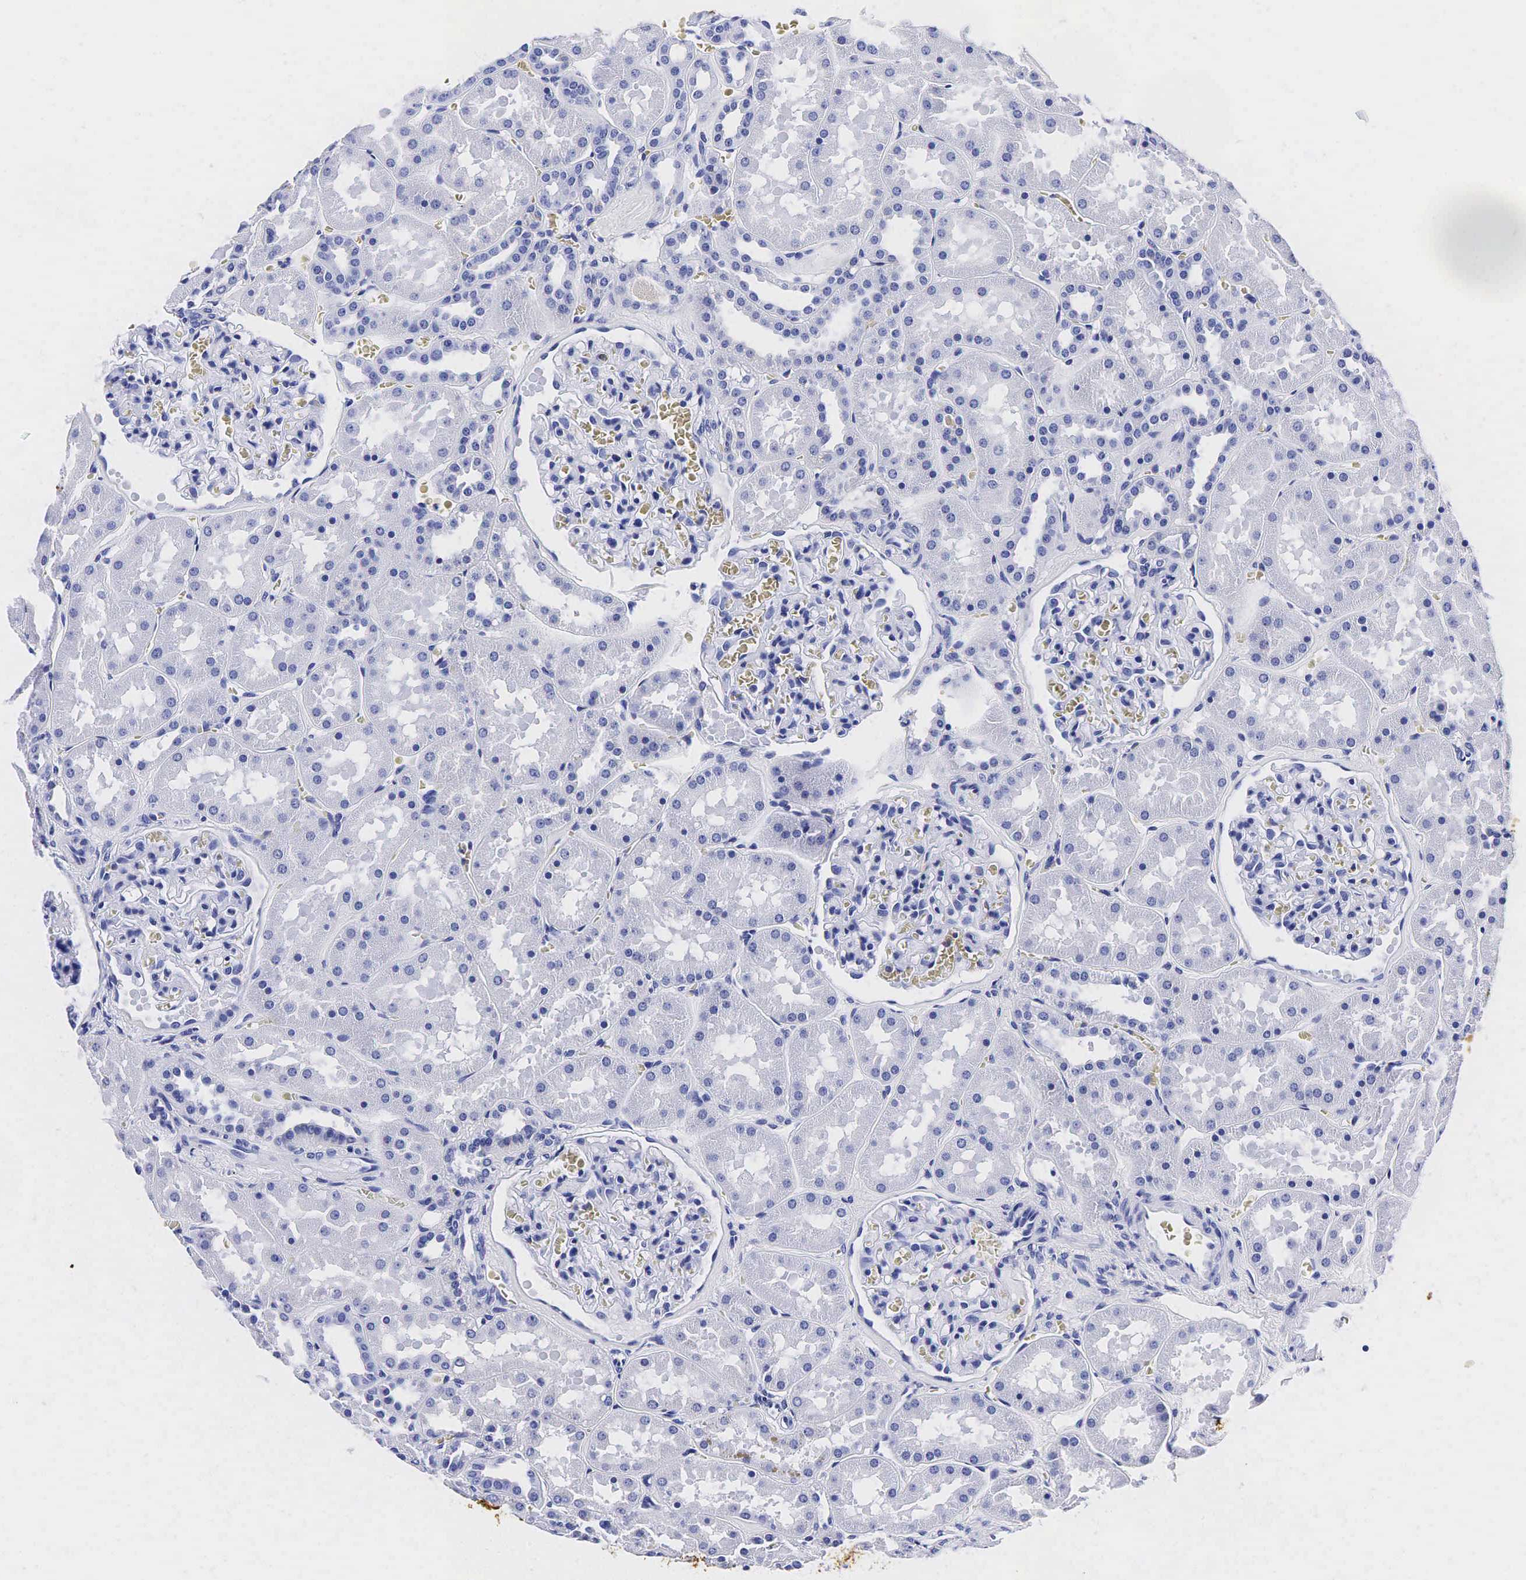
{"staining": {"intensity": "negative", "quantity": "none", "location": "none"}, "tissue": "kidney", "cell_type": "Cells in glomeruli", "image_type": "normal", "snomed": [{"axis": "morphology", "description": "Normal tissue, NOS"}, {"axis": "topography", "description": "Kidney"}], "caption": "Protein analysis of normal kidney exhibits no significant positivity in cells in glomeruli. (DAB (3,3'-diaminobenzidine) immunohistochemistry with hematoxylin counter stain).", "gene": "ACP3", "patient": {"sex": "female", "age": 52}}